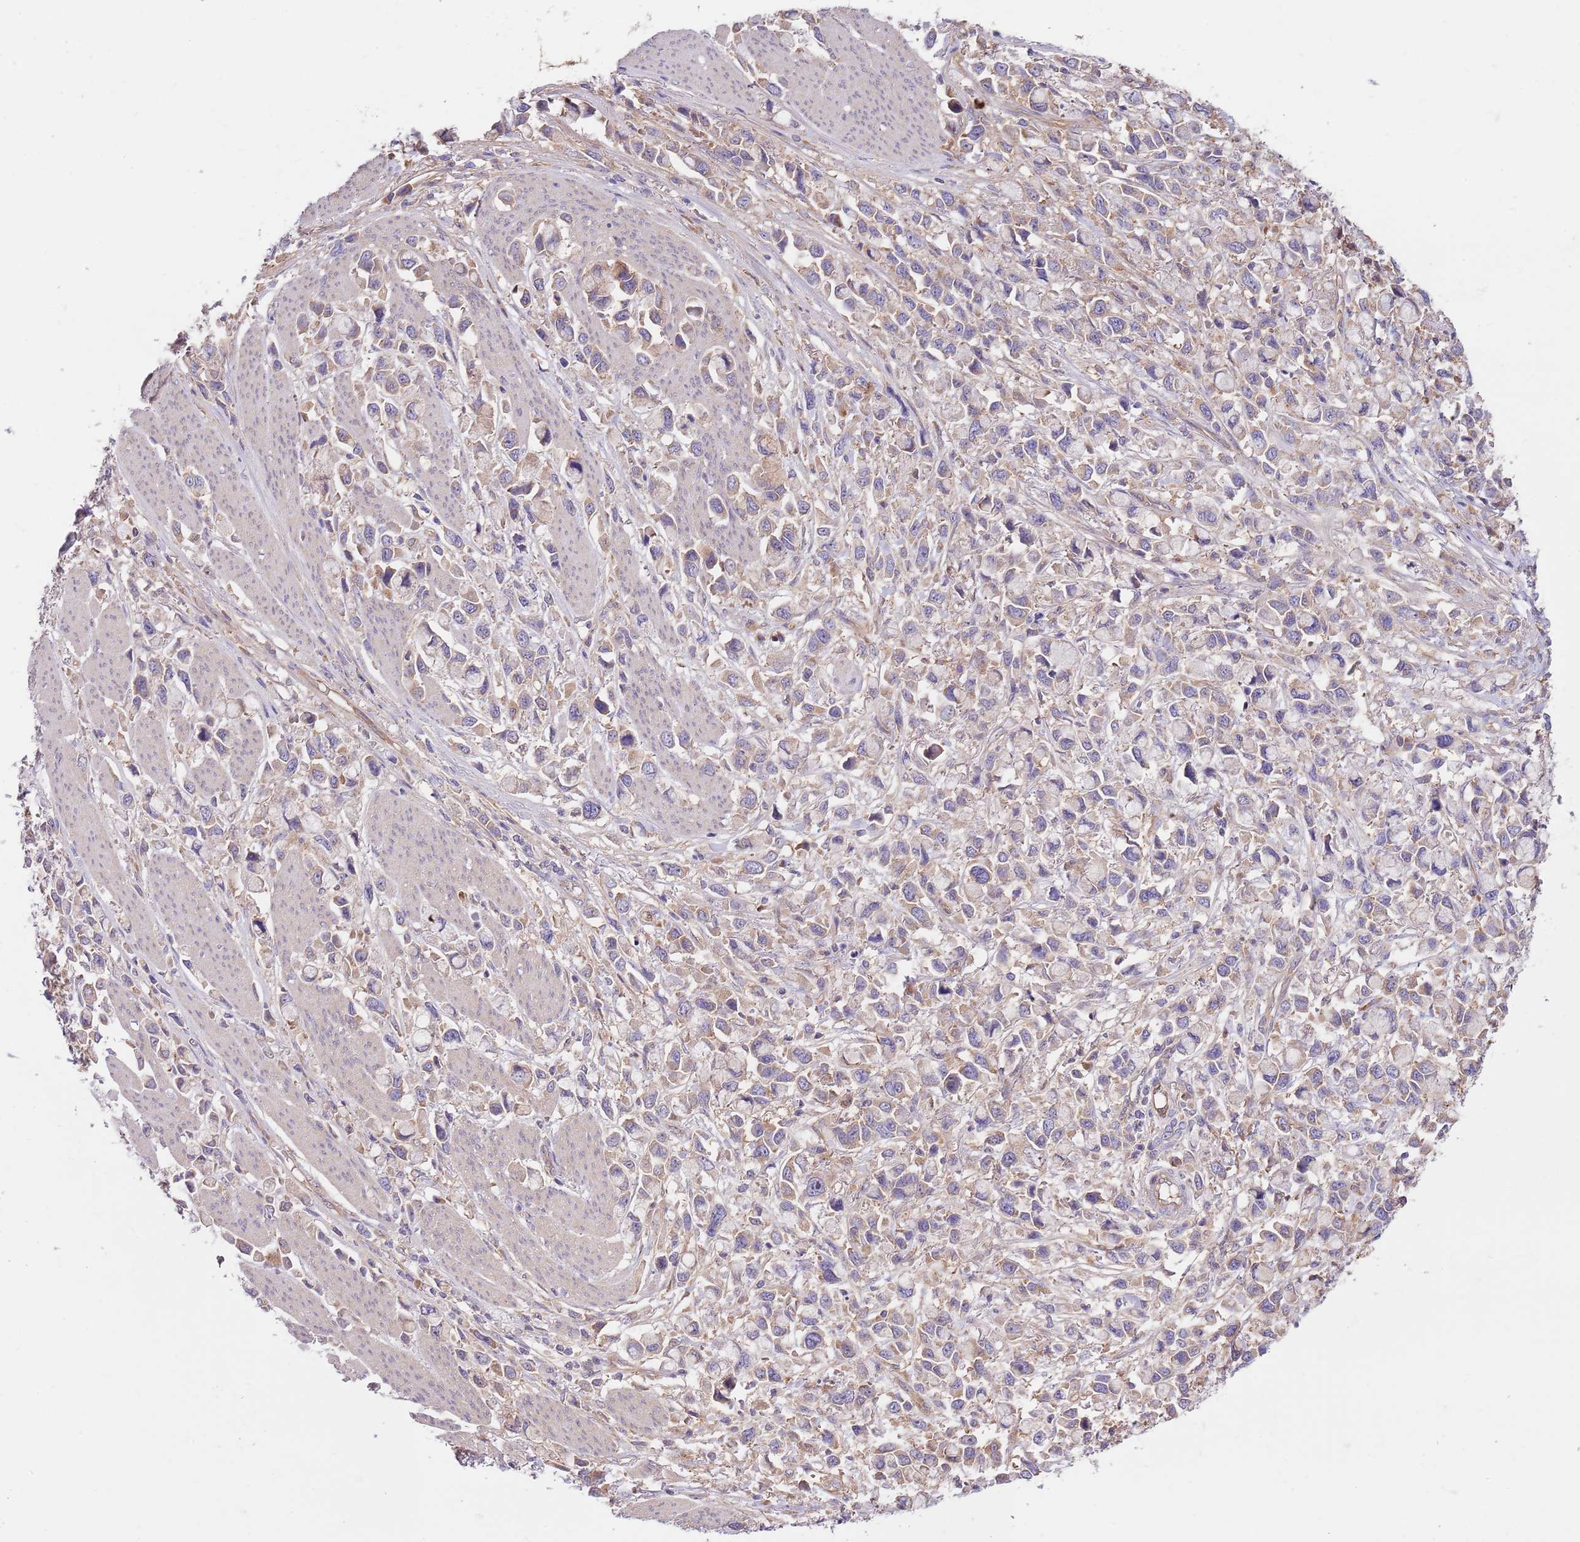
{"staining": {"intensity": "weak", "quantity": ">75%", "location": "cytoplasmic/membranous"}, "tissue": "stomach cancer", "cell_type": "Tumor cells", "image_type": "cancer", "snomed": [{"axis": "morphology", "description": "Adenocarcinoma, NOS"}, {"axis": "topography", "description": "Stomach"}], "caption": "Tumor cells reveal weak cytoplasmic/membranous expression in about >75% of cells in stomach cancer (adenocarcinoma). (Stains: DAB (3,3'-diaminobenzidine) in brown, nuclei in blue, Microscopy: brightfield microscopy at high magnification).", "gene": "EIF3F", "patient": {"sex": "female", "age": 81}}